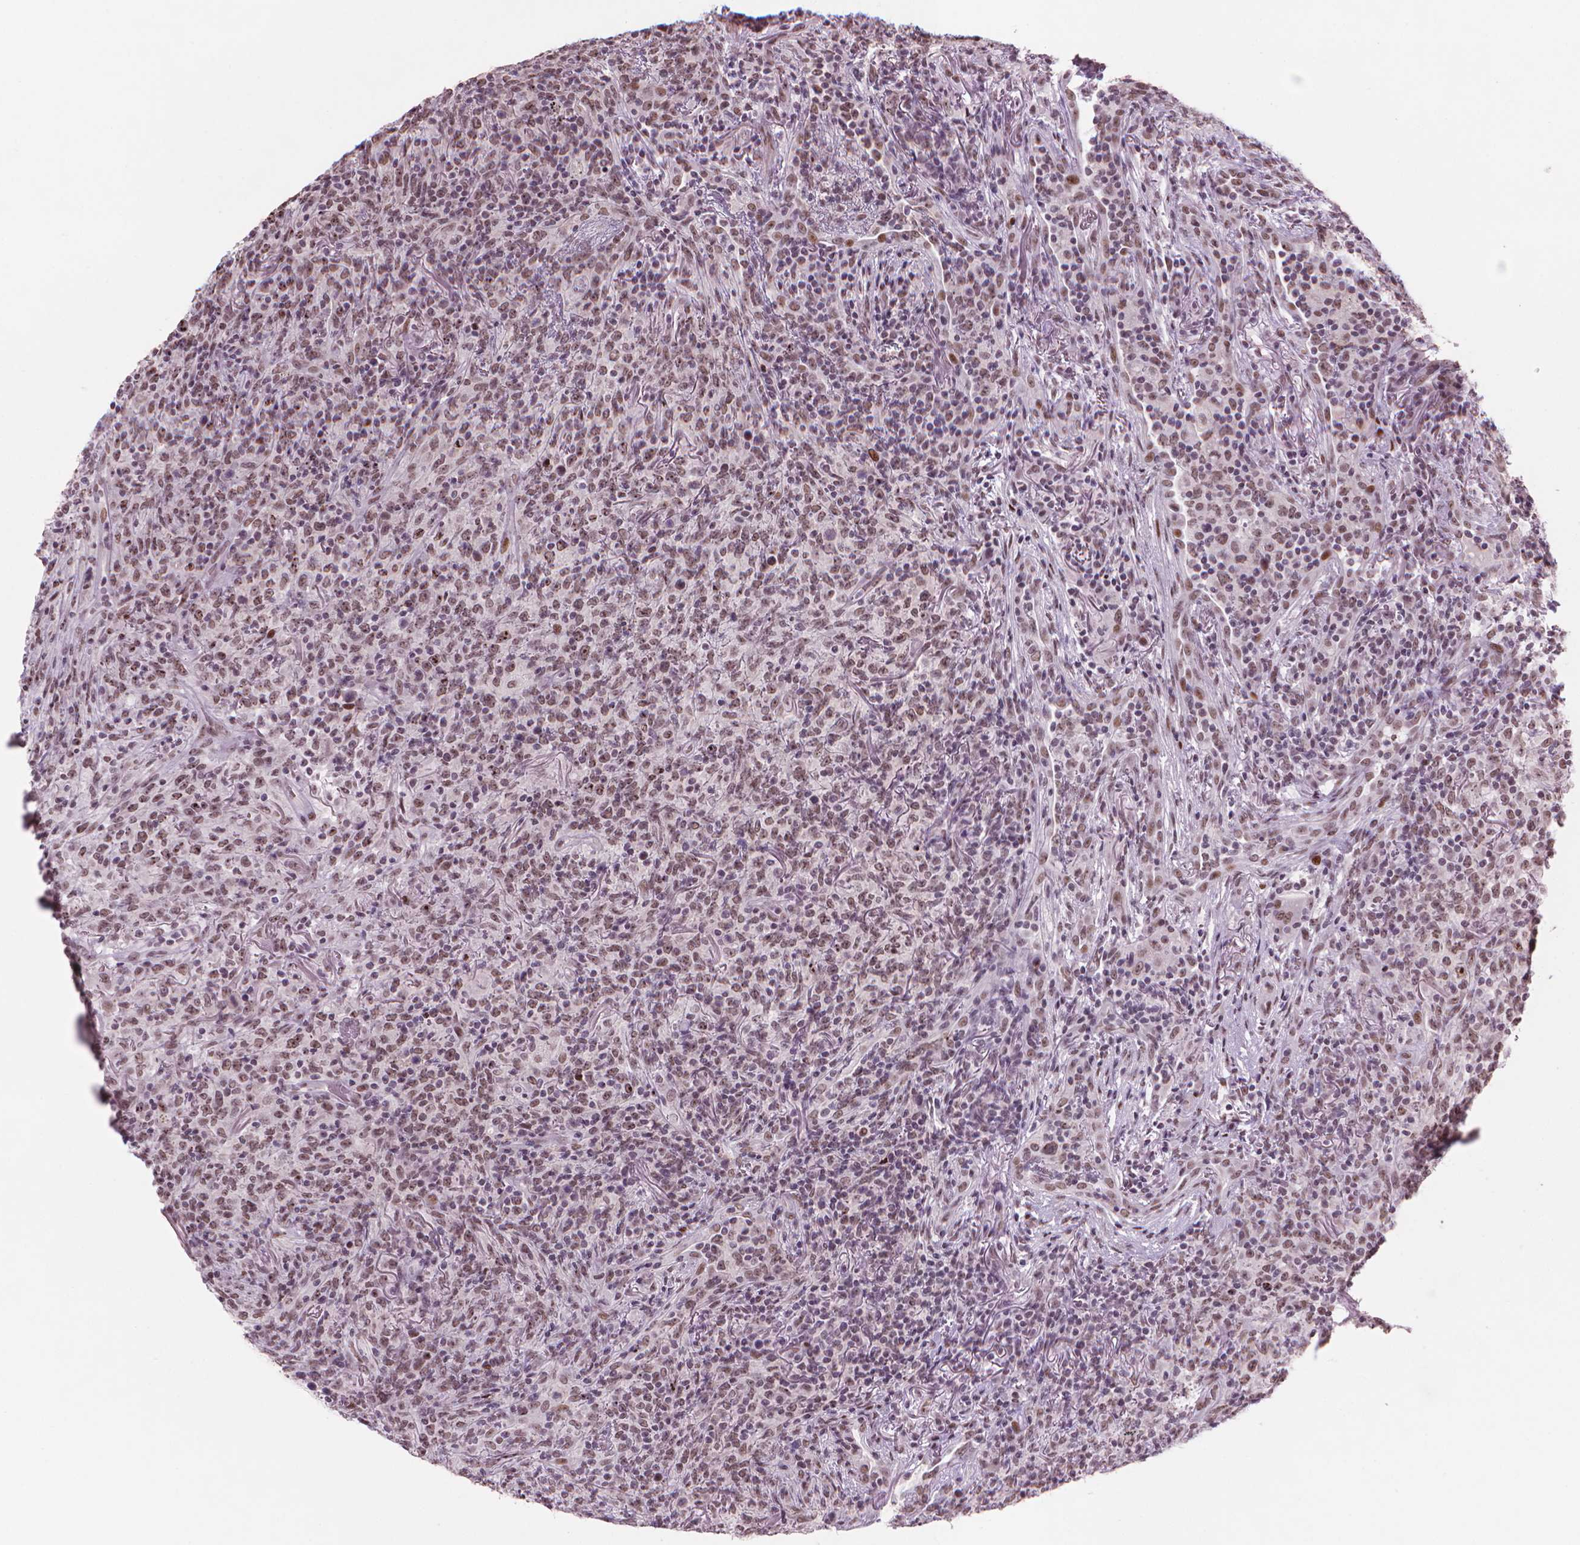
{"staining": {"intensity": "moderate", "quantity": ">75%", "location": "nuclear"}, "tissue": "lymphoma", "cell_type": "Tumor cells", "image_type": "cancer", "snomed": [{"axis": "morphology", "description": "Malignant lymphoma, non-Hodgkin's type, High grade"}, {"axis": "topography", "description": "Lung"}], "caption": "DAB immunohistochemical staining of lymphoma displays moderate nuclear protein expression in about >75% of tumor cells.", "gene": "HES7", "patient": {"sex": "male", "age": 79}}